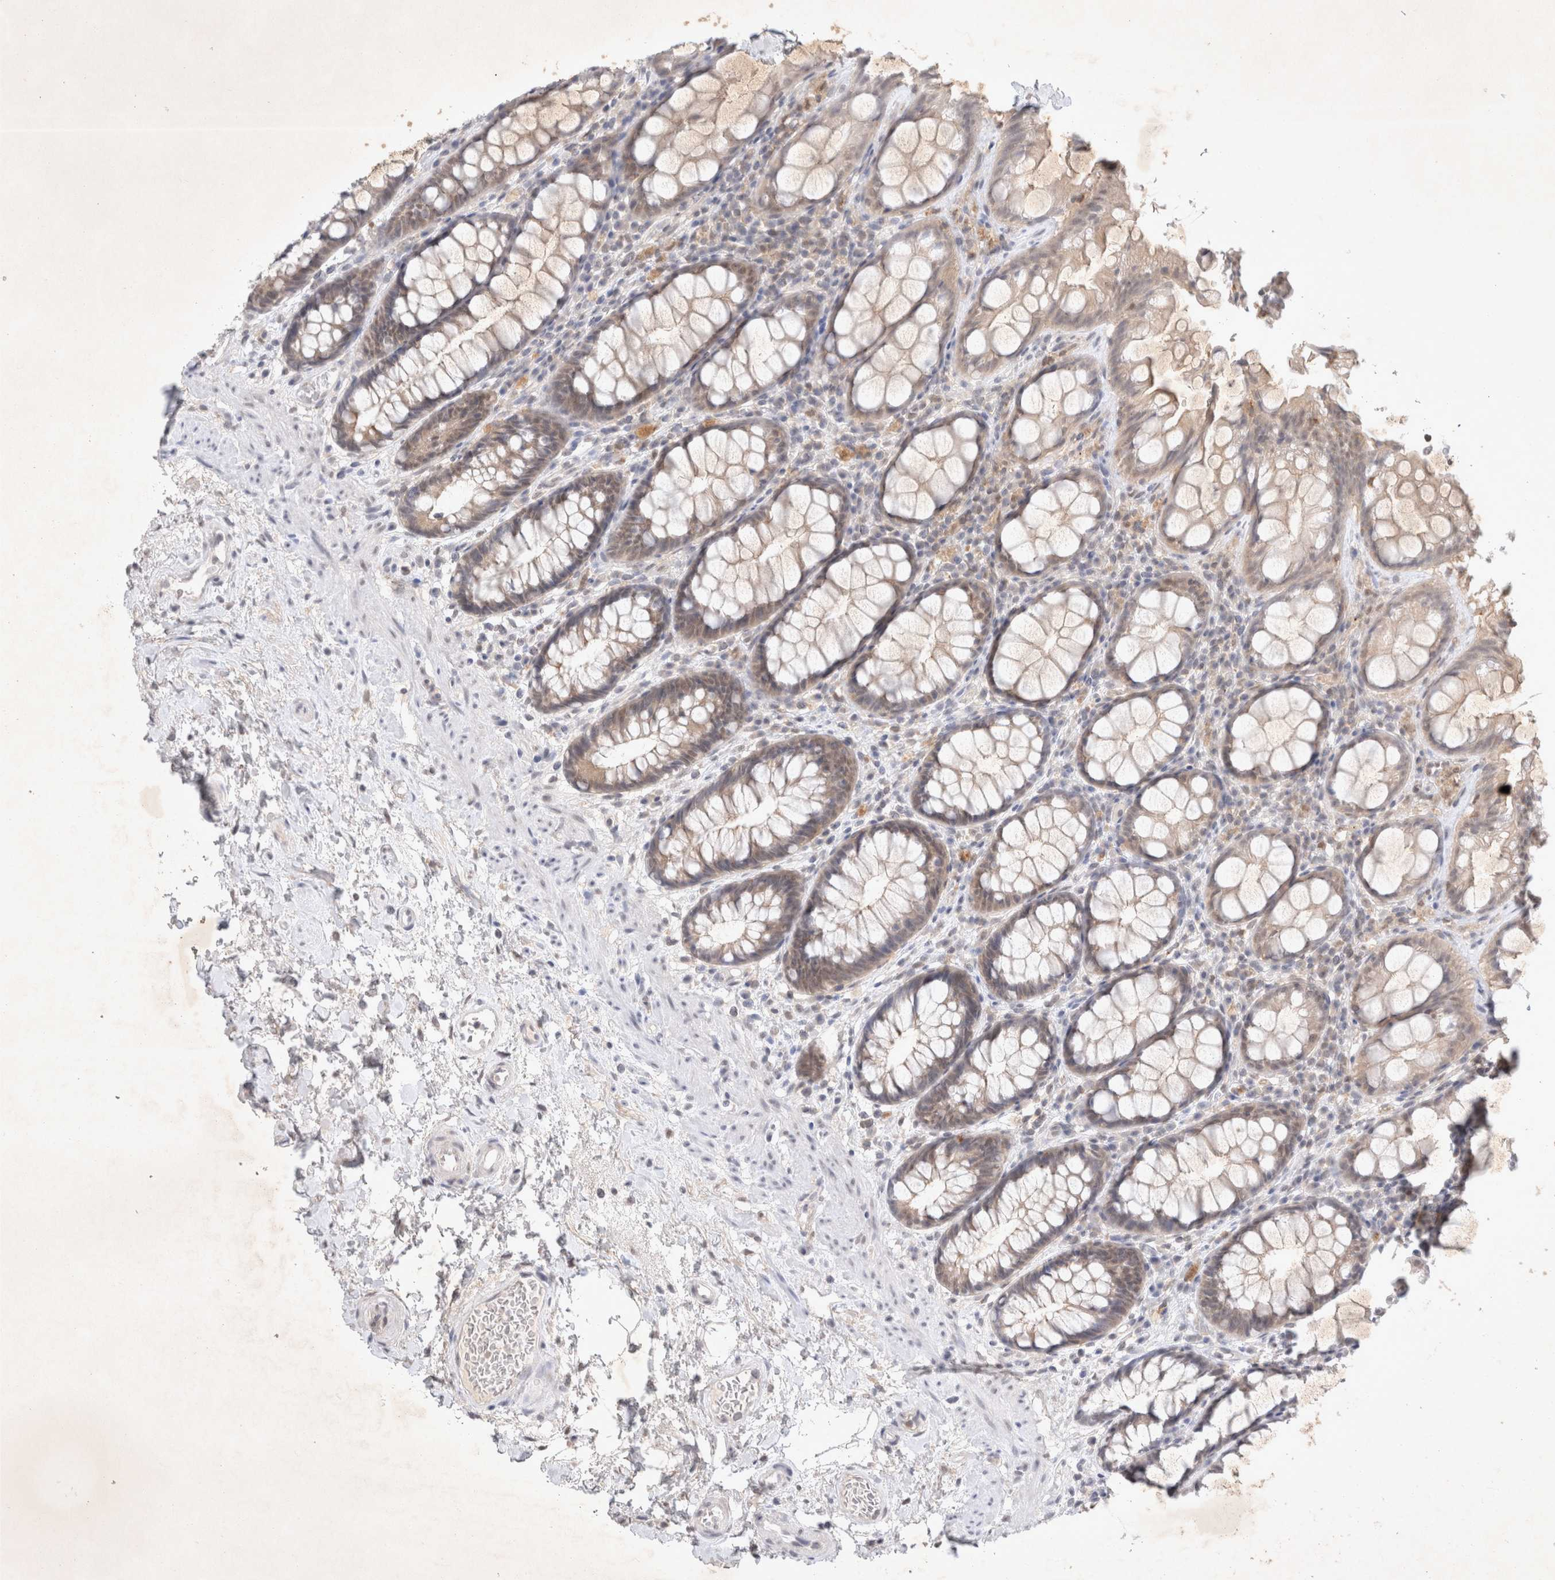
{"staining": {"intensity": "weak", "quantity": "25%-75%", "location": "cytoplasmic/membranous"}, "tissue": "rectum", "cell_type": "Glandular cells", "image_type": "normal", "snomed": [{"axis": "morphology", "description": "Normal tissue, NOS"}, {"axis": "topography", "description": "Rectum"}], "caption": "Rectum stained with DAB immunohistochemistry displays low levels of weak cytoplasmic/membranous positivity in approximately 25%-75% of glandular cells. The protein is stained brown, and the nuclei are stained in blue (DAB (3,3'-diaminobenzidine) IHC with brightfield microscopy, high magnification).", "gene": "FBXO42", "patient": {"sex": "male", "age": 64}}